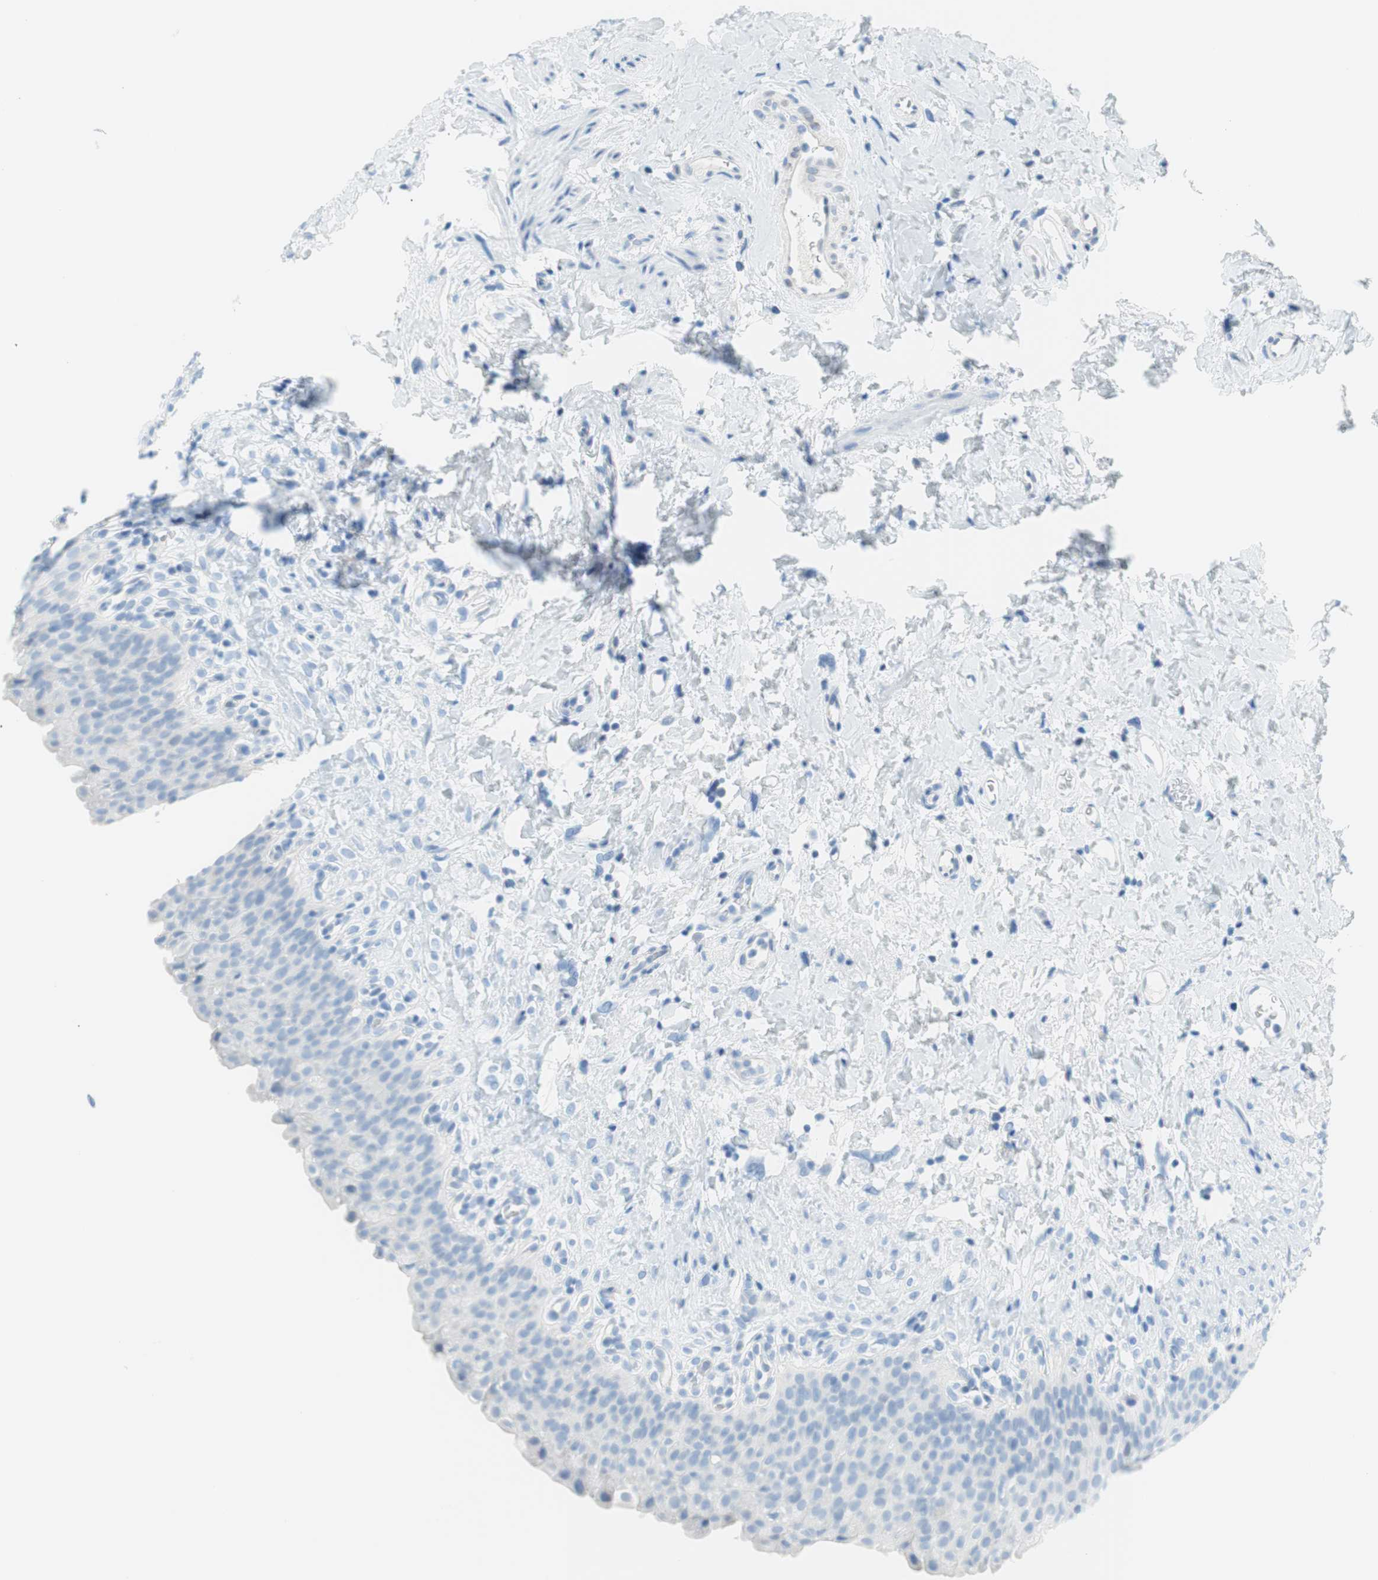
{"staining": {"intensity": "negative", "quantity": "none", "location": "none"}, "tissue": "urinary bladder", "cell_type": "Urothelial cells", "image_type": "normal", "snomed": [{"axis": "morphology", "description": "Normal tissue, NOS"}, {"axis": "topography", "description": "Urinary bladder"}], "caption": "High power microscopy photomicrograph of an immunohistochemistry micrograph of unremarkable urinary bladder, revealing no significant expression in urothelial cells. Nuclei are stained in blue.", "gene": "MYH1", "patient": {"sex": "female", "age": 79}}